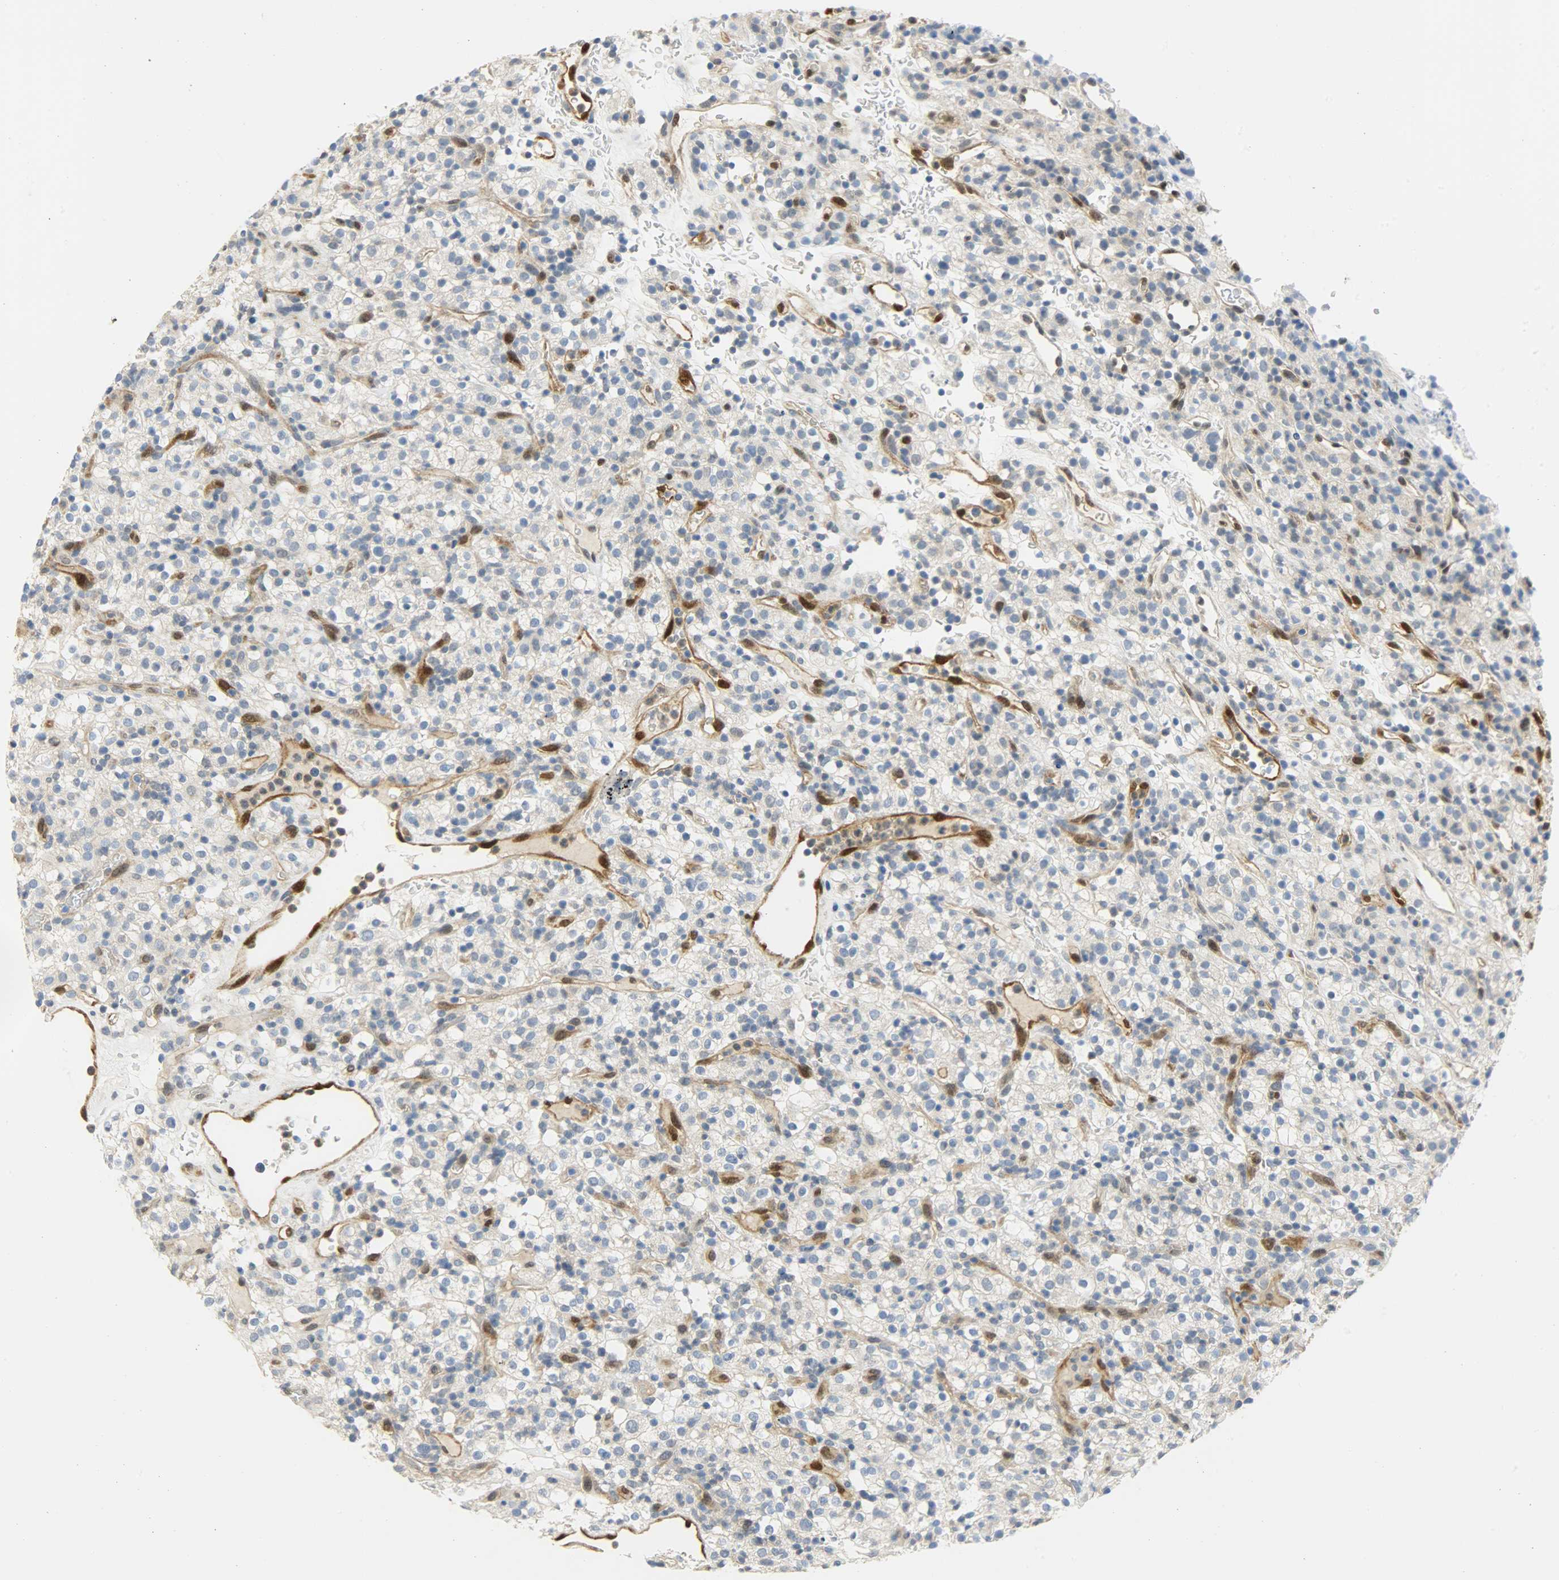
{"staining": {"intensity": "negative", "quantity": "none", "location": "none"}, "tissue": "renal cancer", "cell_type": "Tumor cells", "image_type": "cancer", "snomed": [{"axis": "morphology", "description": "Normal tissue, NOS"}, {"axis": "morphology", "description": "Adenocarcinoma, NOS"}, {"axis": "topography", "description": "Kidney"}], "caption": "The micrograph exhibits no staining of tumor cells in renal adenocarcinoma.", "gene": "FKBP1A", "patient": {"sex": "female", "age": 72}}